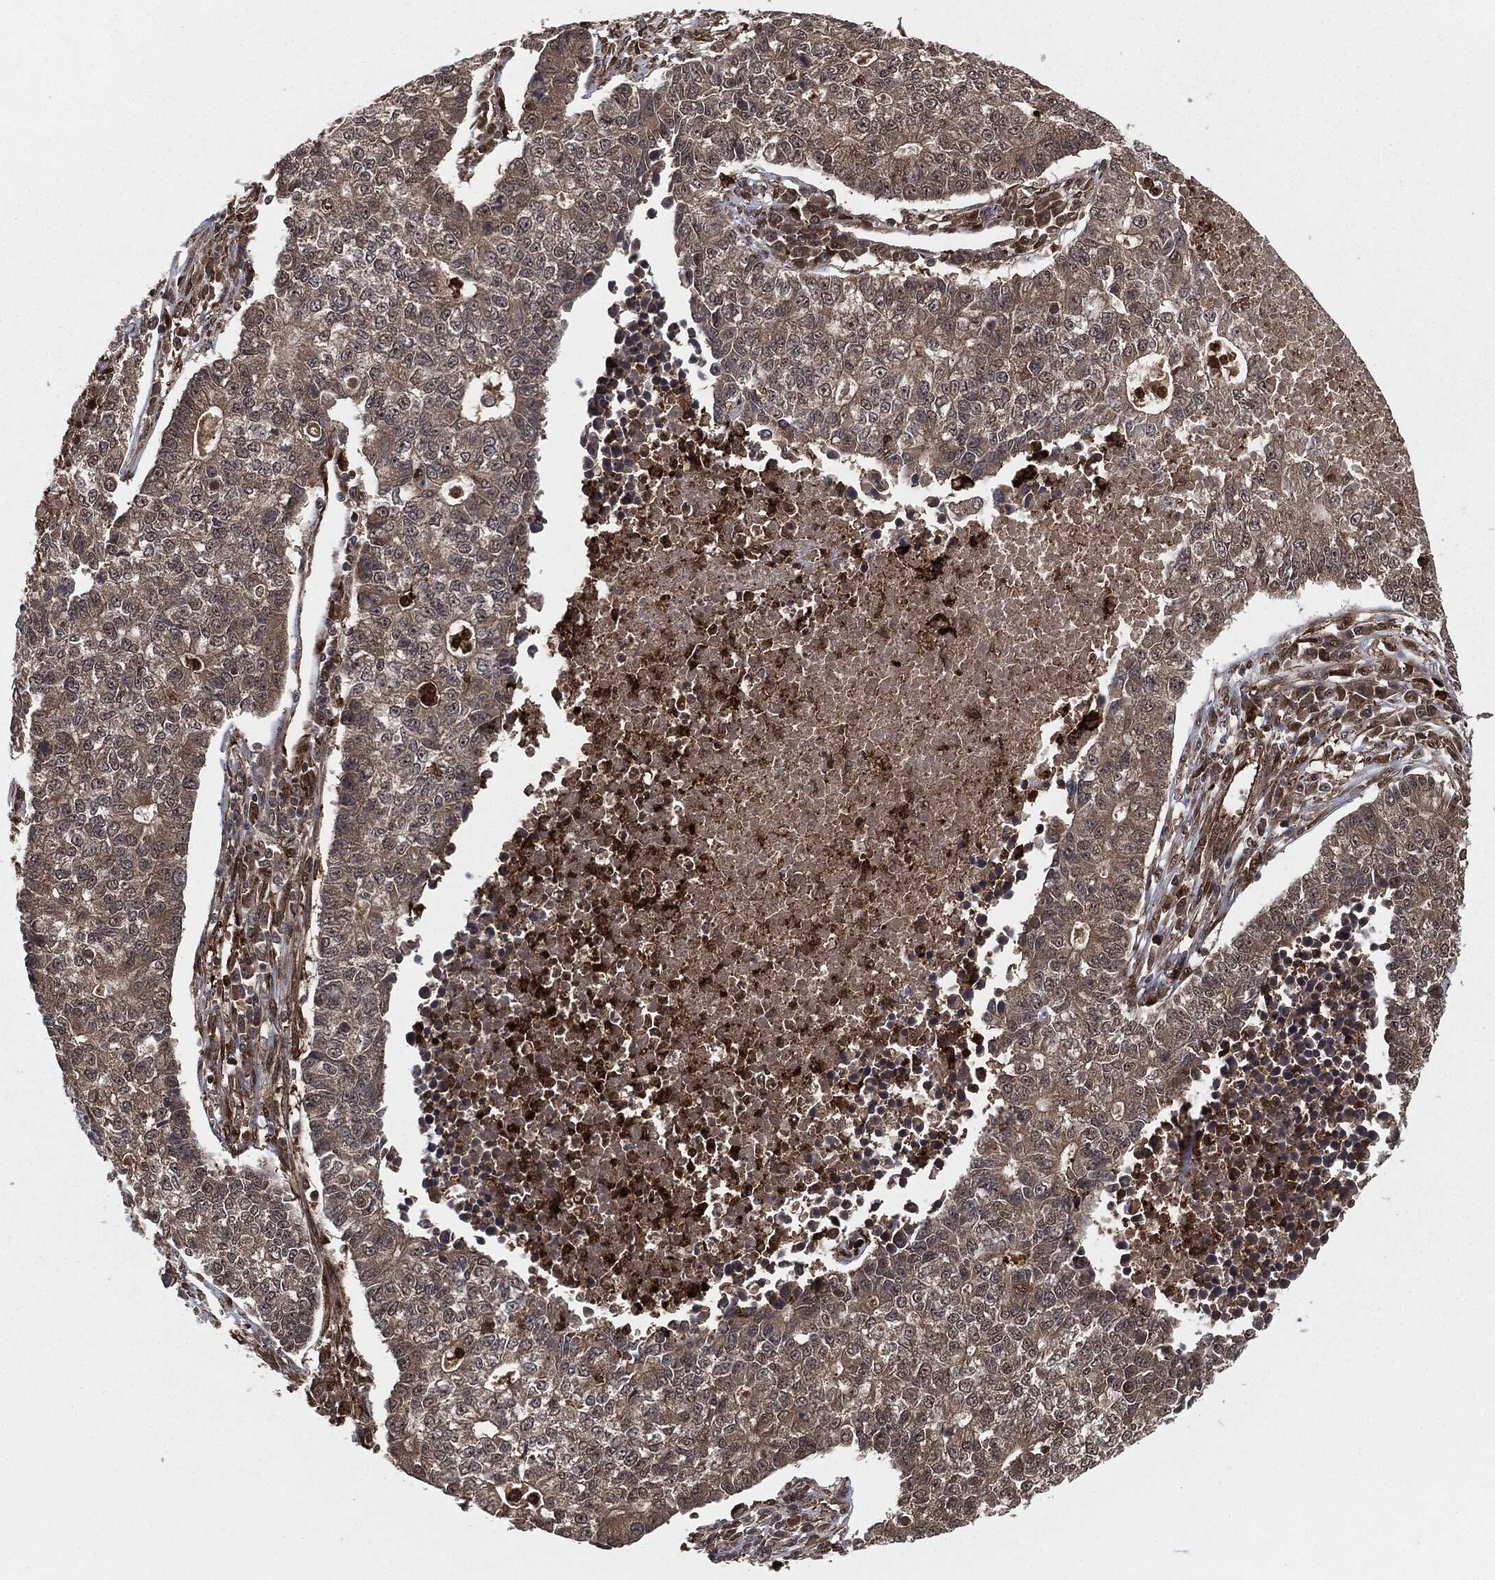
{"staining": {"intensity": "weak", "quantity": ">75%", "location": "cytoplasmic/membranous"}, "tissue": "lung cancer", "cell_type": "Tumor cells", "image_type": "cancer", "snomed": [{"axis": "morphology", "description": "Adenocarcinoma, NOS"}, {"axis": "topography", "description": "Lung"}], "caption": "Lung cancer (adenocarcinoma) stained with a brown dye displays weak cytoplasmic/membranous positive expression in about >75% of tumor cells.", "gene": "CAPRIN2", "patient": {"sex": "male", "age": 57}}